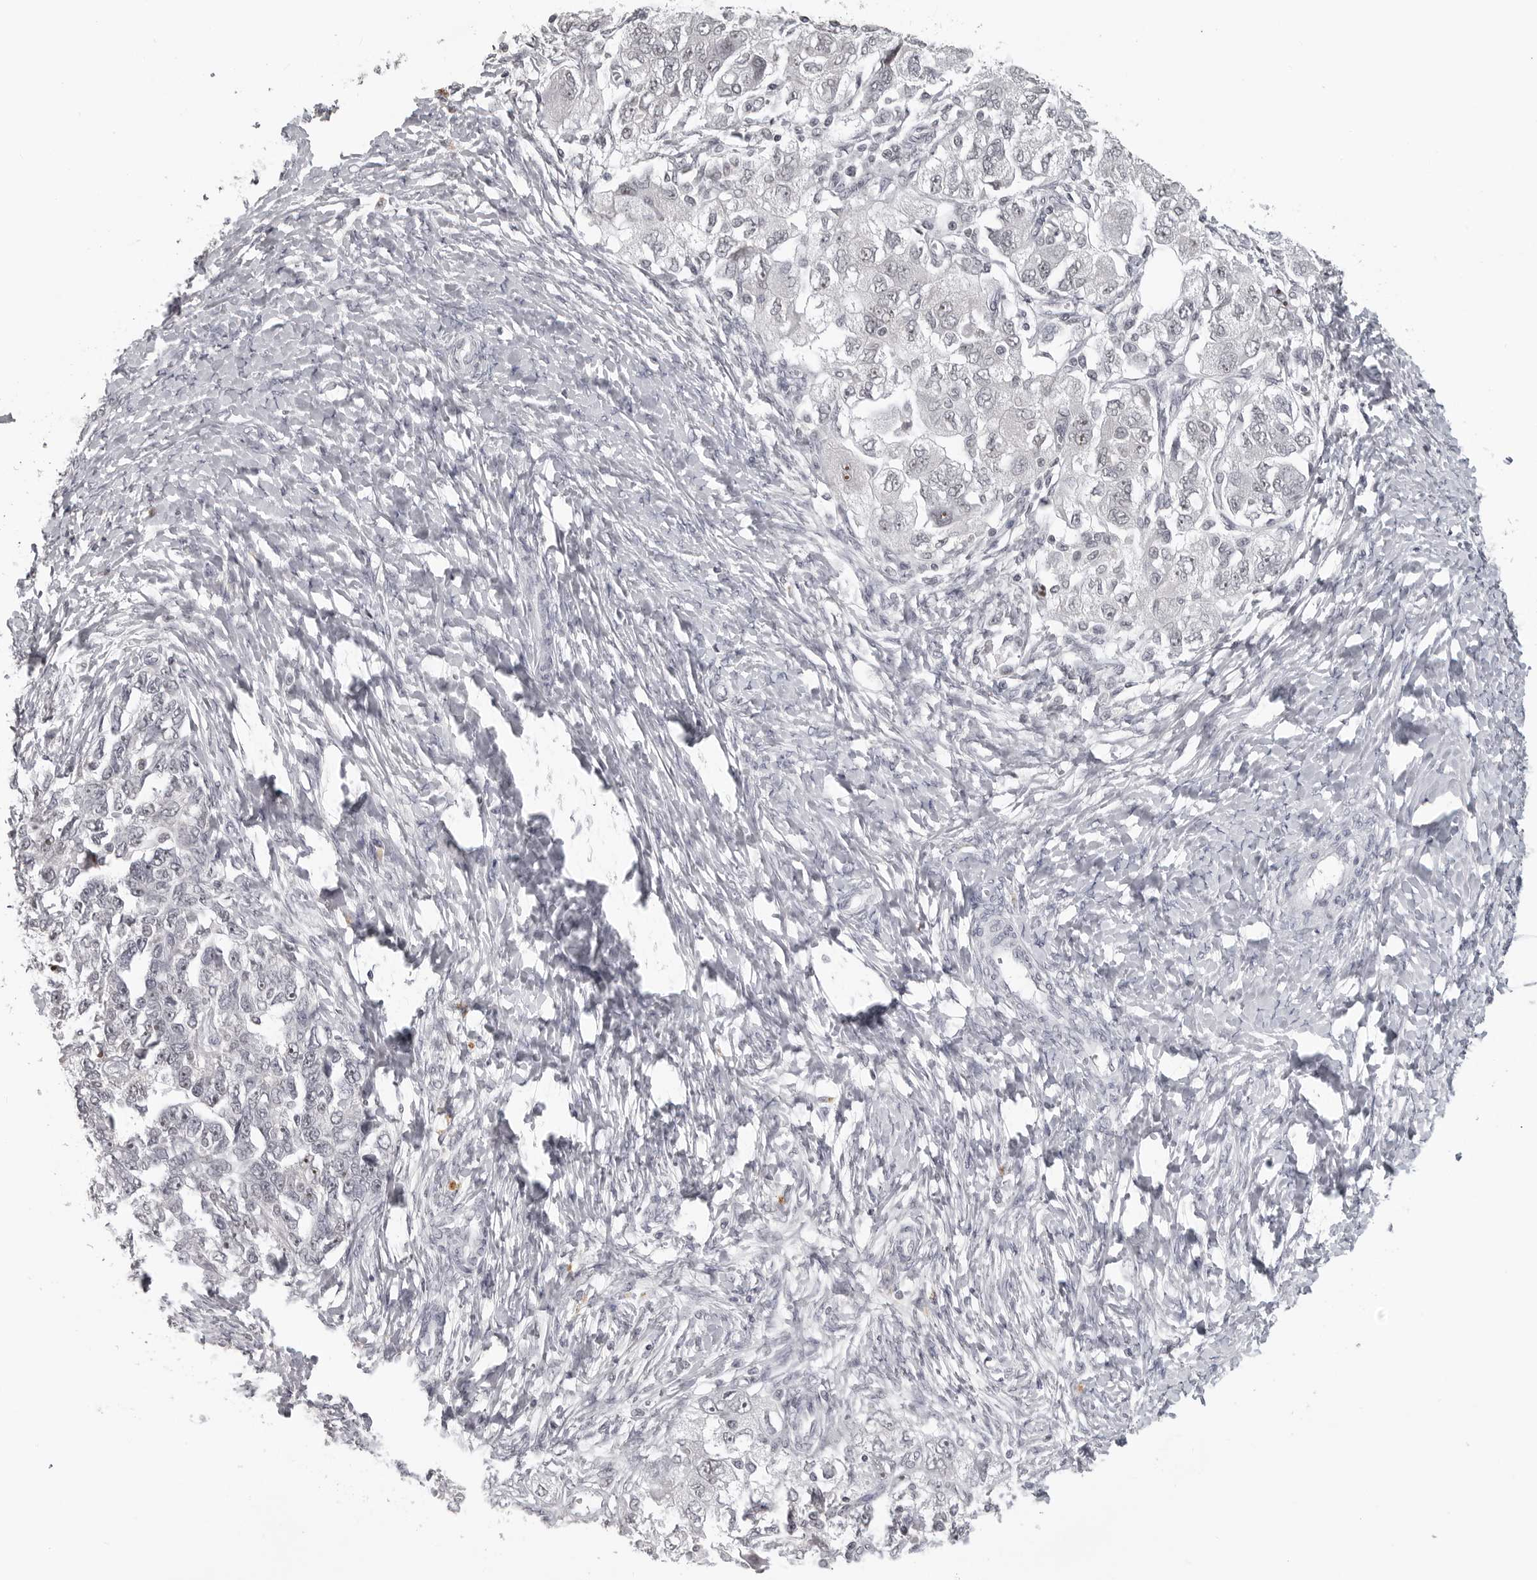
{"staining": {"intensity": "negative", "quantity": "none", "location": "none"}, "tissue": "ovarian cancer", "cell_type": "Tumor cells", "image_type": "cancer", "snomed": [{"axis": "morphology", "description": "Carcinoma, NOS"}, {"axis": "morphology", "description": "Cystadenocarcinoma, serous, NOS"}, {"axis": "topography", "description": "Ovary"}], "caption": "Immunohistochemistry (IHC) of human carcinoma (ovarian) exhibits no staining in tumor cells.", "gene": "DDX54", "patient": {"sex": "female", "age": 69}}